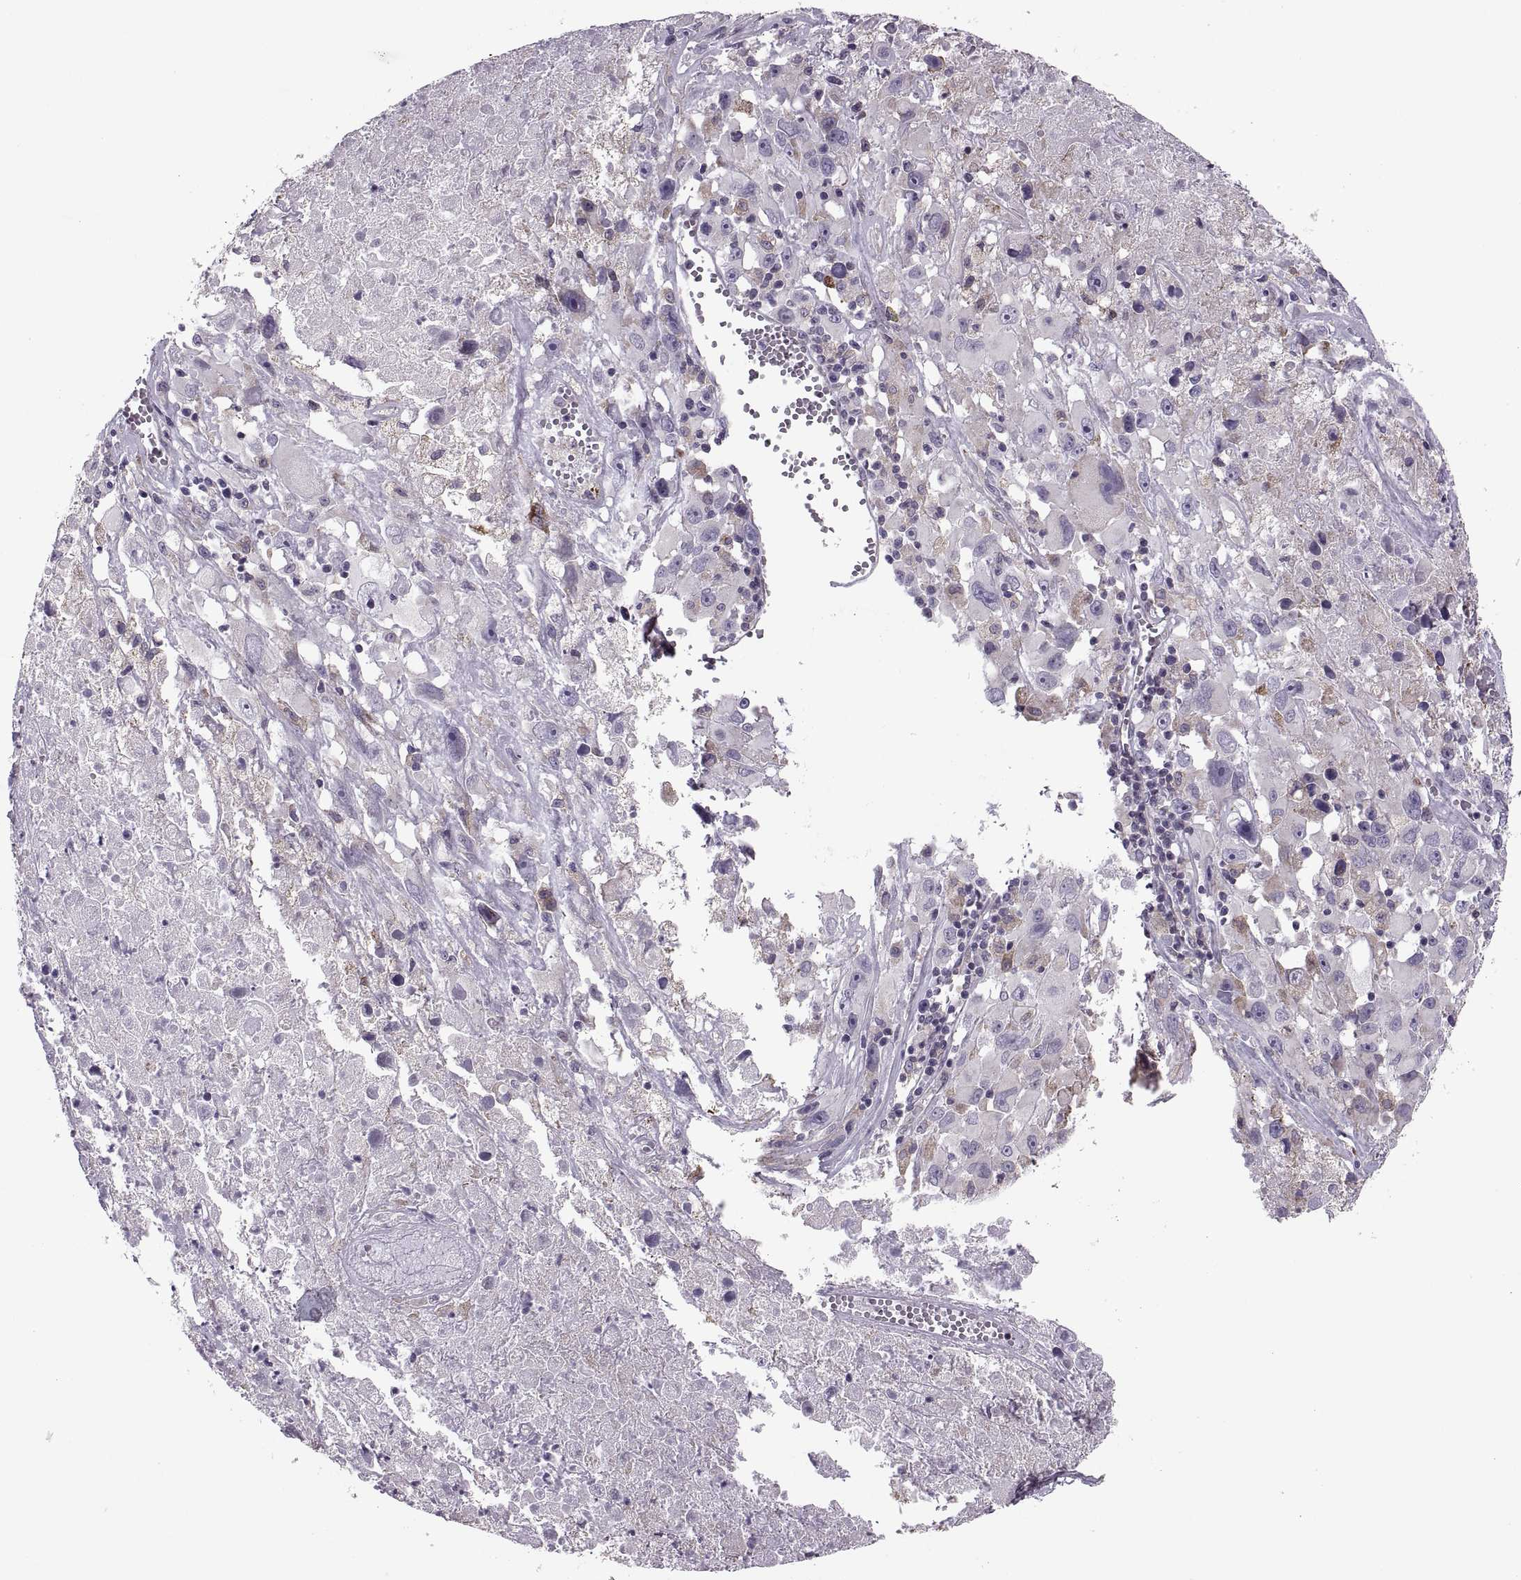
{"staining": {"intensity": "moderate", "quantity": "<25%", "location": "cytoplasmic/membranous"}, "tissue": "melanoma", "cell_type": "Tumor cells", "image_type": "cancer", "snomed": [{"axis": "morphology", "description": "Malignant melanoma, Metastatic site"}, {"axis": "topography", "description": "Lymph node"}], "caption": "A histopathology image showing moderate cytoplasmic/membranous expression in about <25% of tumor cells in melanoma, as visualized by brown immunohistochemical staining.", "gene": "LETM2", "patient": {"sex": "male", "age": 50}}